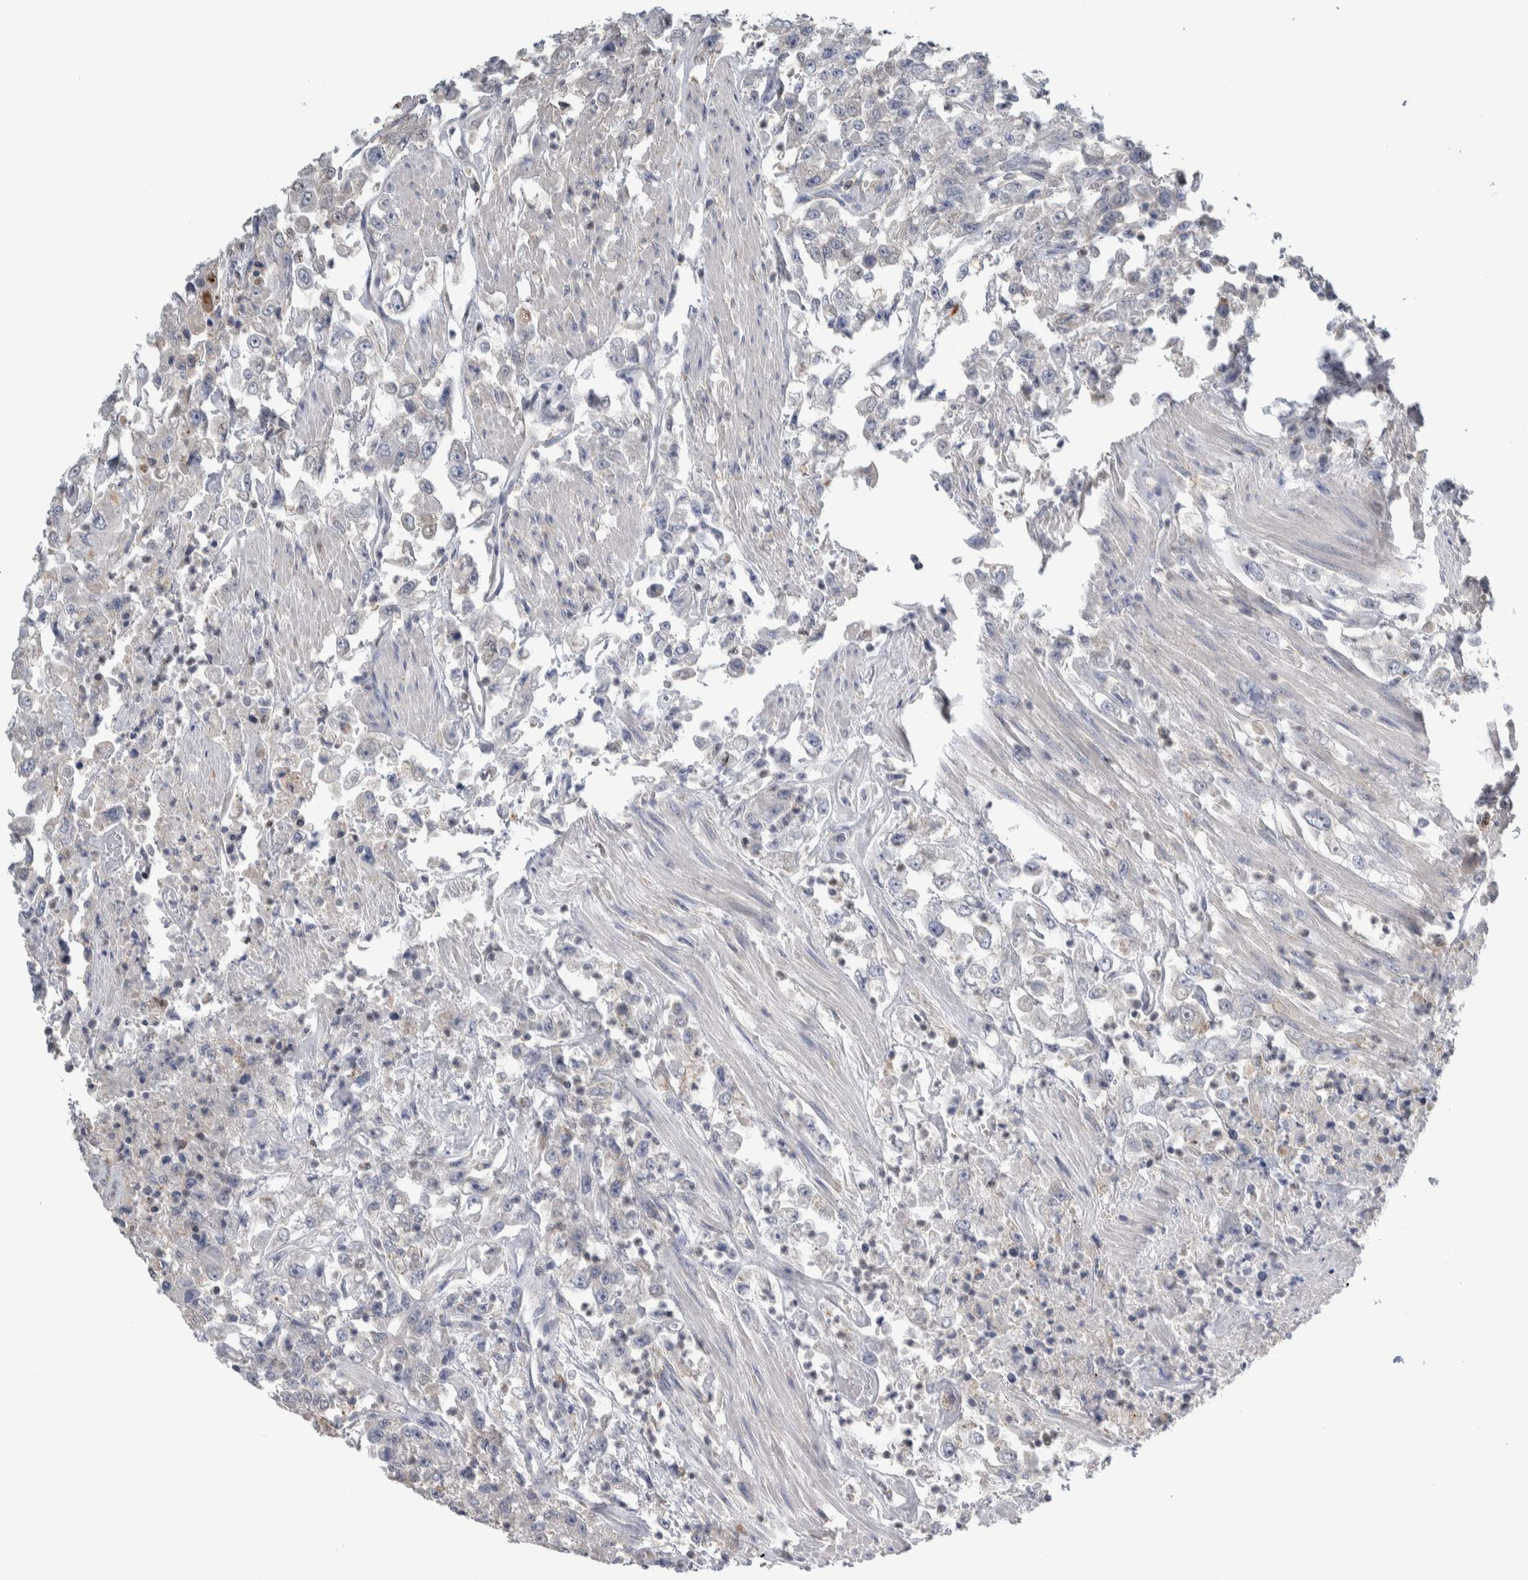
{"staining": {"intensity": "negative", "quantity": "none", "location": "none"}, "tissue": "urothelial cancer", "cell_type": "Tumor cells", "image_type": "cancer", "snomed": [{"axis": "morphology", "description": "Urothelial carcinoma, High grade"}, {"axis": "topography", "description": "Urinary bladder"}], "caption": "Protein analysis of urothelial cancer reveals no significant positivity in tumor cells. (DAB (3,3'-diaminobenzidine) IHC with hematoxylin counter stain).", "gene": "TAX1BP1", "patient": {"sex": "male", "age": 46}}